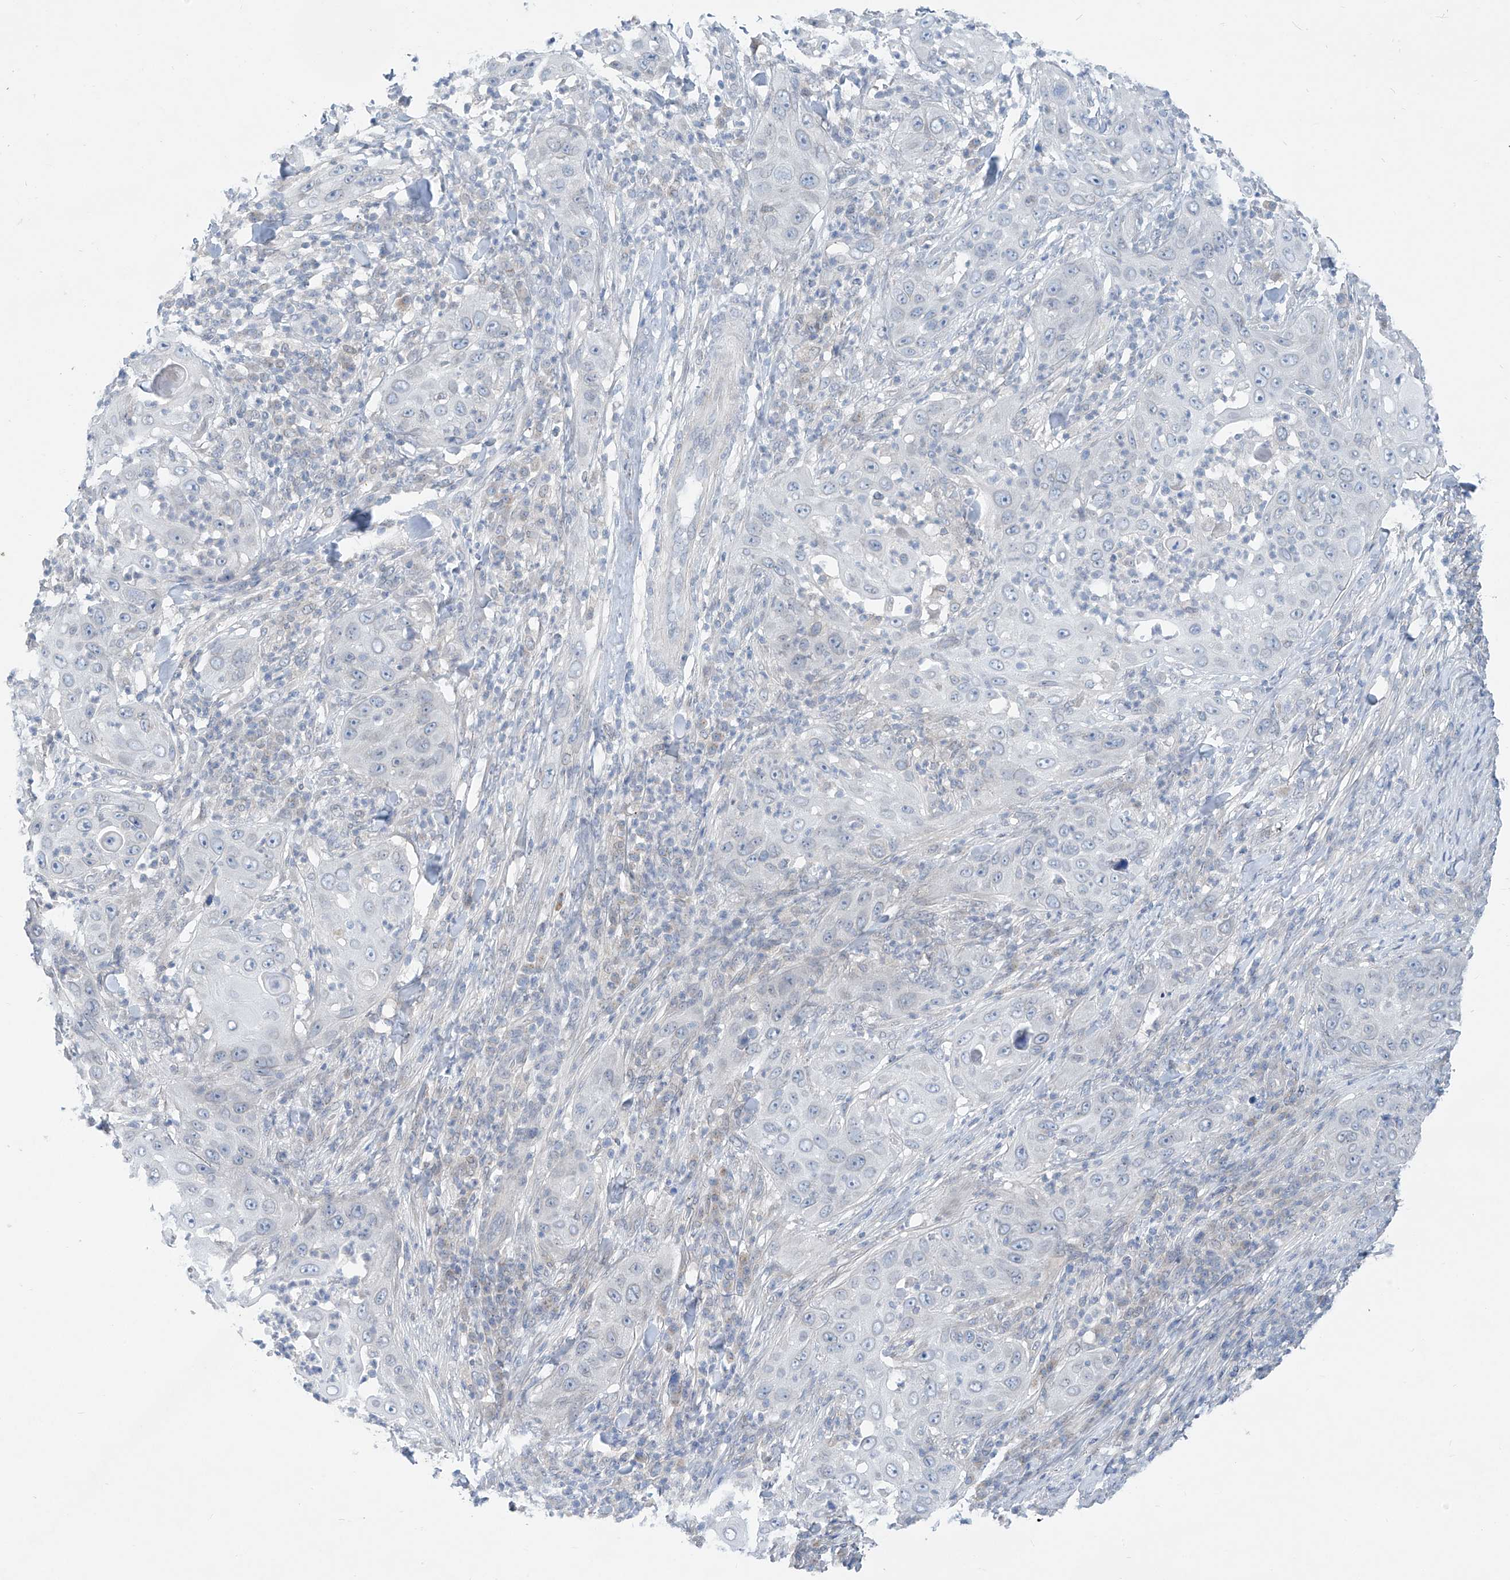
{"staining": {"intensity": "negative", "quantity": "none", "location": "none"}, "tissue": "skin cancer", "cell_type": "Tumor cells", "image_type": "cancer", "snomed": [{"axis": "morphology", "description": "Squamous cell carcinoma, NOS"}, {"axis": "topography", "description": "Skin"}], "caption": "Histopathology image shows no protein positivity in tumor cells of squamous cell carcinoma (skin) tissue.", "gene": "KRTAP25-1", "patient": {"sex": "female", "age": 44}}